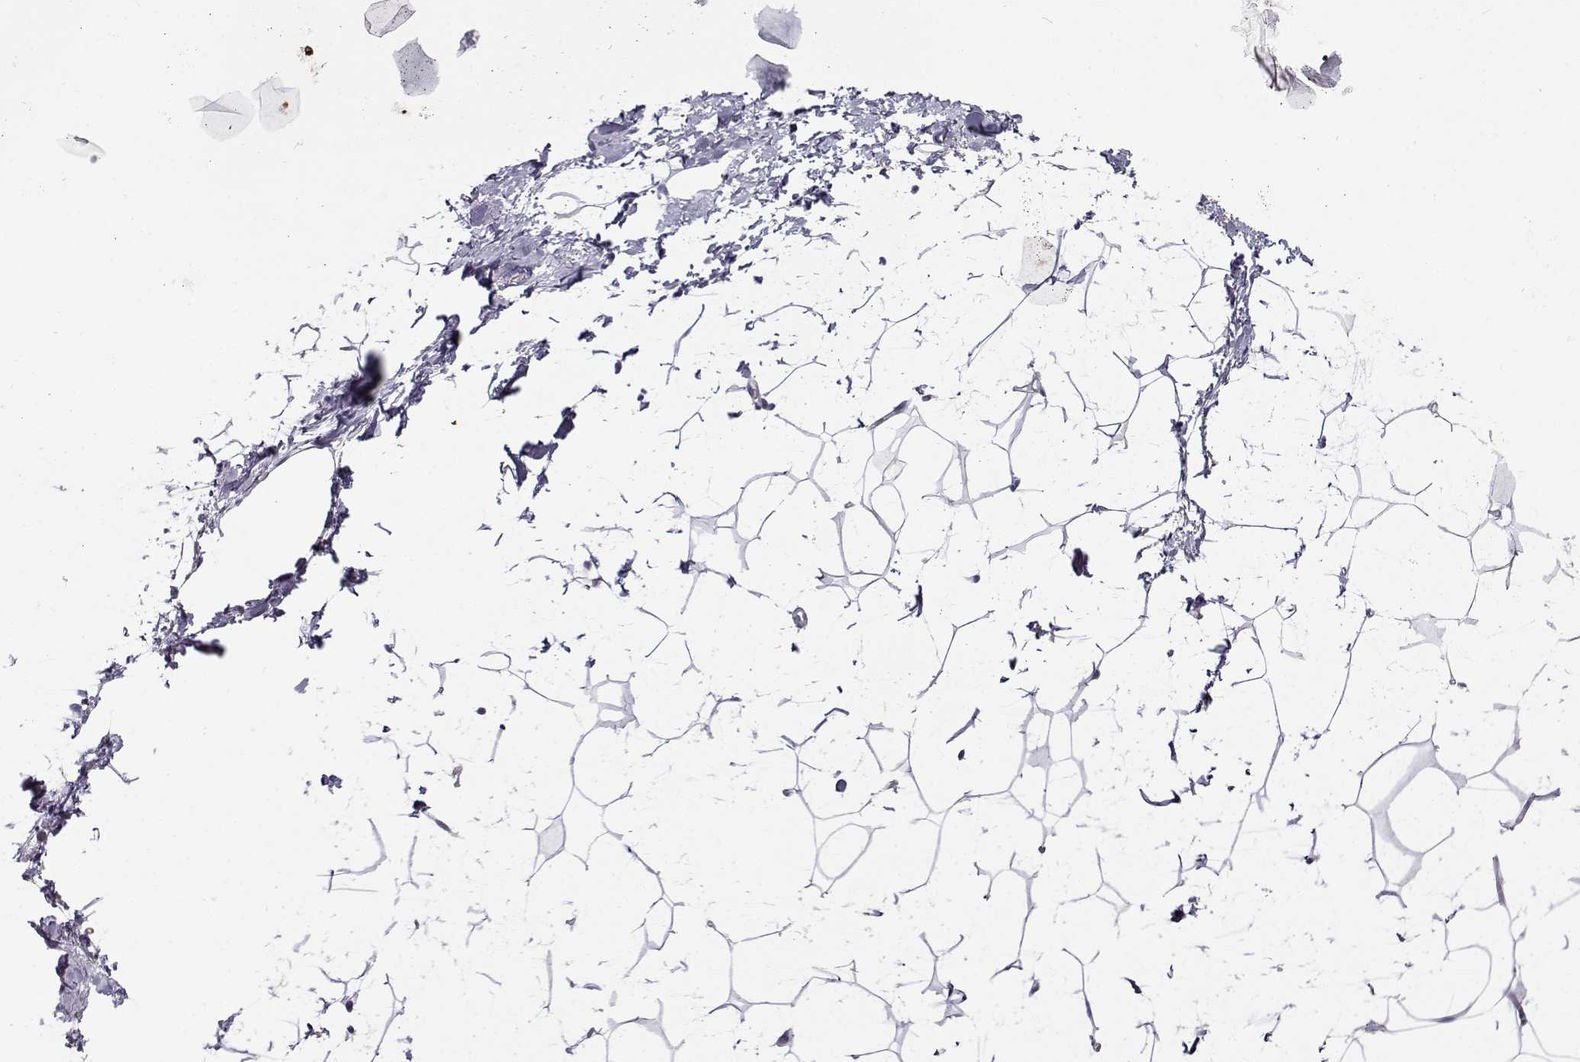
{"staining": {"intensity": "negative", "quantity": "none", "location": "none"}, "tissue": "breast", "cell_type": "Adipocytes", "image_type": "normal", "snomed": [{"axis": "morphology", "description": "Normal tissue, NOS"}, {"axis": "topography", "description": "Breast"}], "caption": "Immunohistochemical staining of benign human breast displays no significant positivity in adipocytes. Nuclei are stained in blue.", "gene": "GTSF1L", "patient": {"sex": "female", "age": 32}}